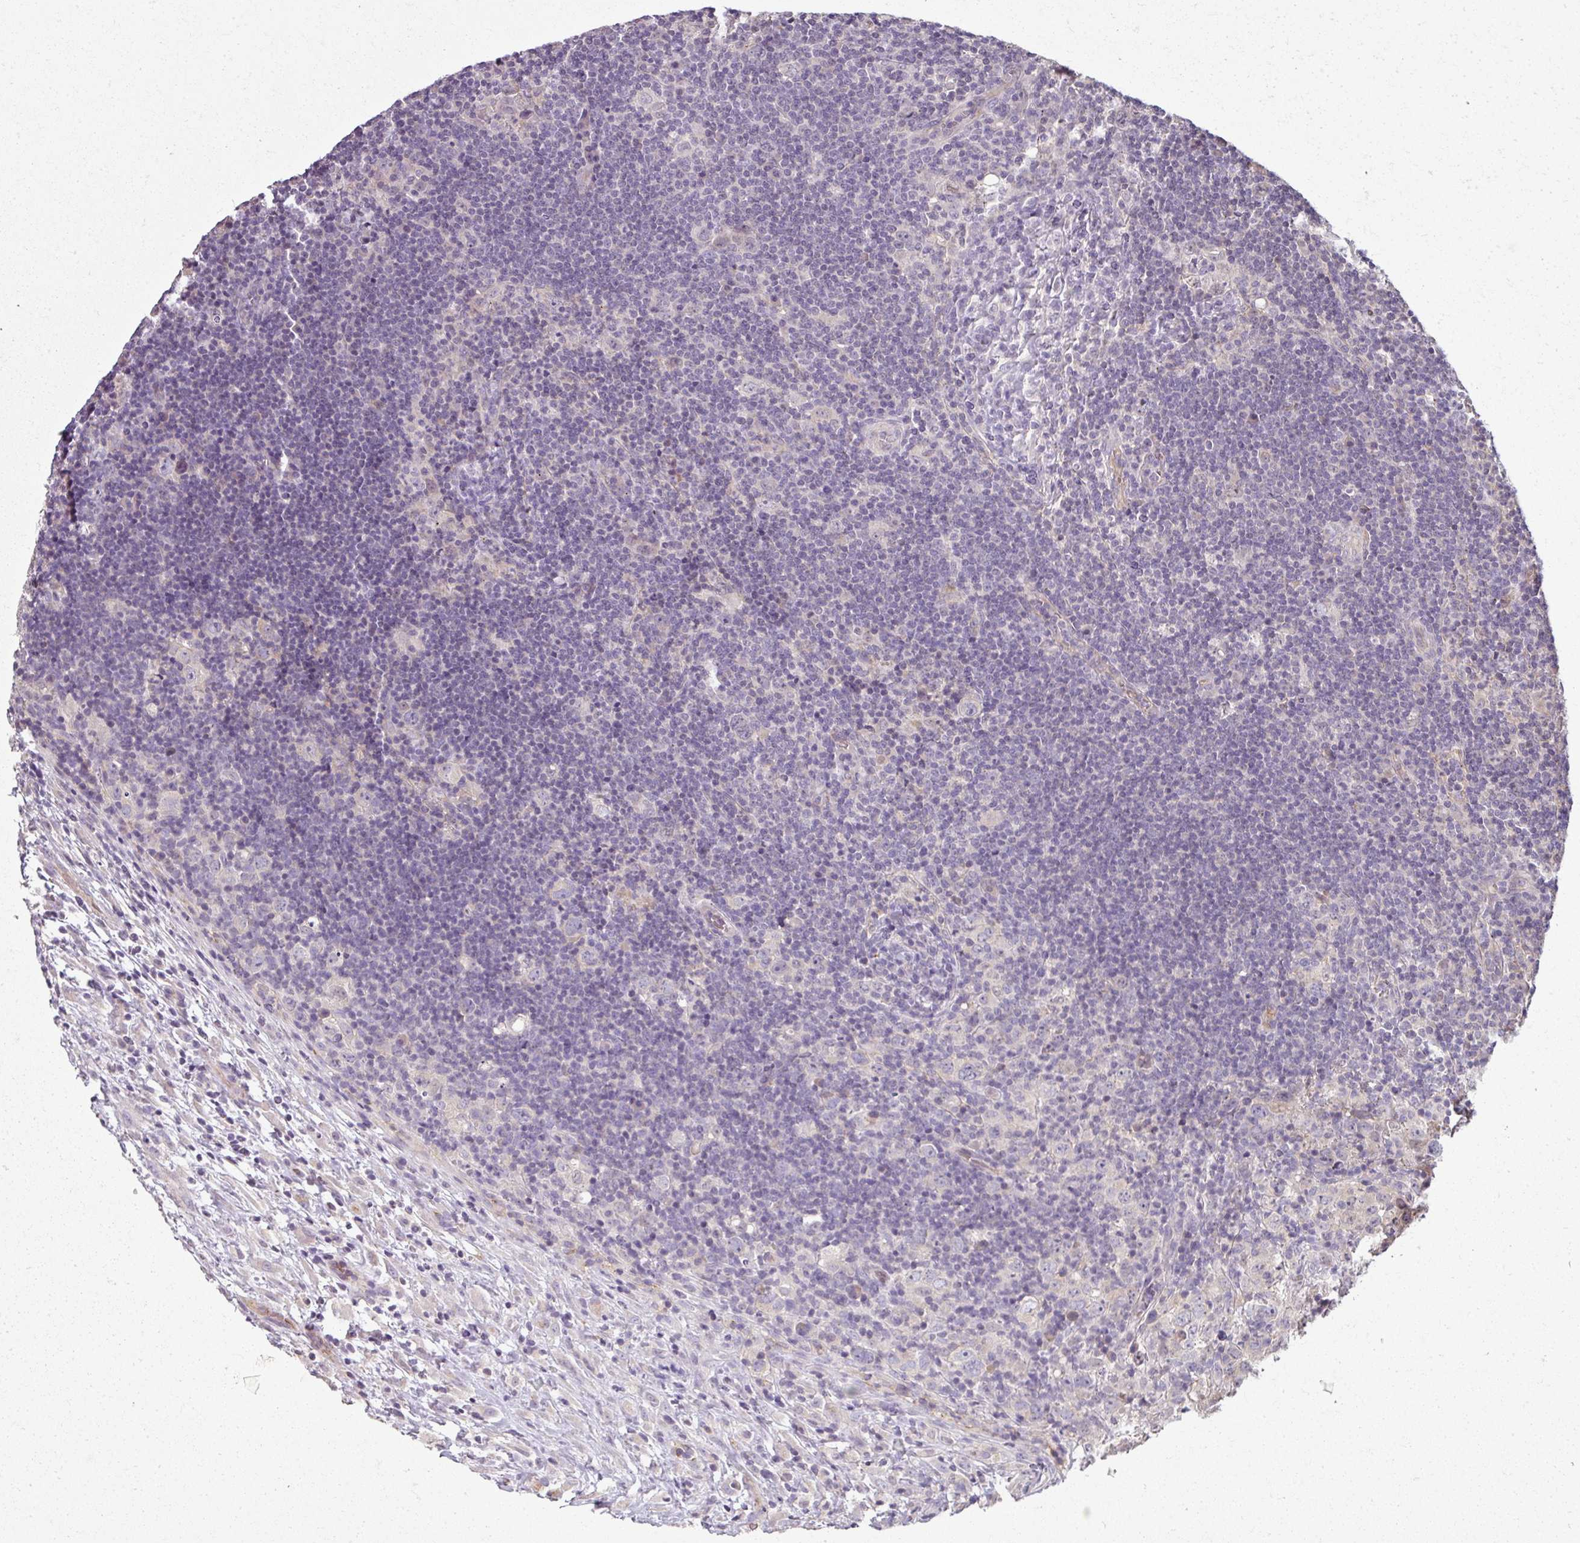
{"staining": {"intensity": "negative", "quantity": "none", "location": "none"}, "tissue": "lymphoma", "cell_type": "Tumor cells", "image_type": "cancer", "snomed": [{"axis": "morphology", "description": "Hodgkin's disease, NOS"}, {"axis": "topography", "description": "Lymph node"}], "caption": "DAB (3,3'-diaminobenzidine) immunohistochemical staining of lymphoma demonstrates no significant expression in tumor cells.", "gene": "C19orf33", "patient": {"sex": "female", "age": 18}}